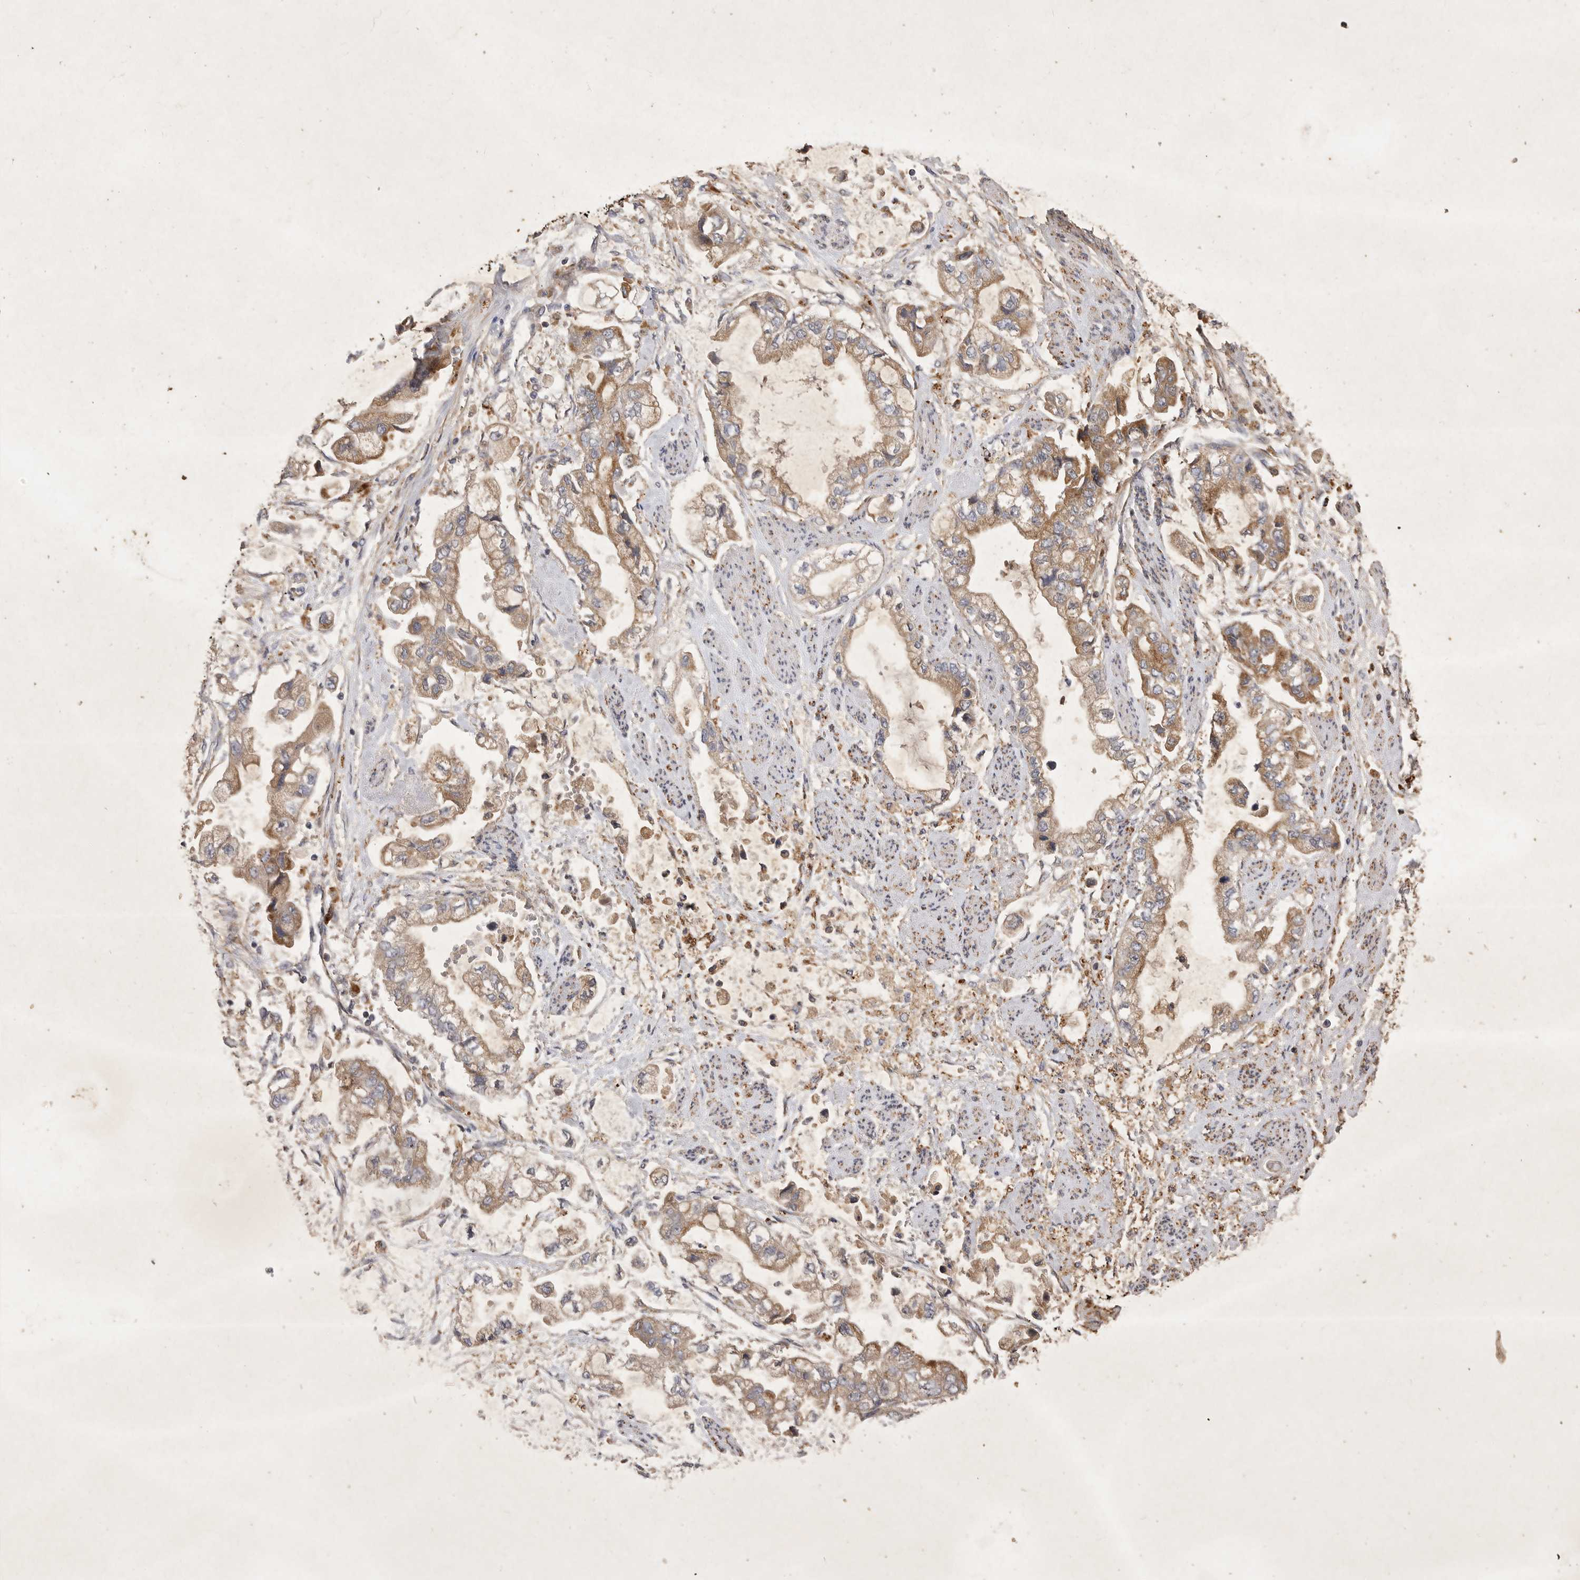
{"staining": {"intensity": "moderate", "quantity": ">75%", "location": "cytoplasmic/membranous"}, "tissue": "stomach cancer", "cell_type": "Tumor cells", "image_type": "cancer", "snomed": [{"axis": "morphology", "description": "Adenocarcinoma, NOS"}, {"axis": "topography", "description": "Stomach"}], "caption": "Immunohistochemical staining of human stomach adenocarcinoma reveals medium levels of moderate cytoplasmic/membranous protein expression in approximately >75% of tumor cells.", "gene": "MRPL41", "patient": {"sex": "male", "age": 62}}